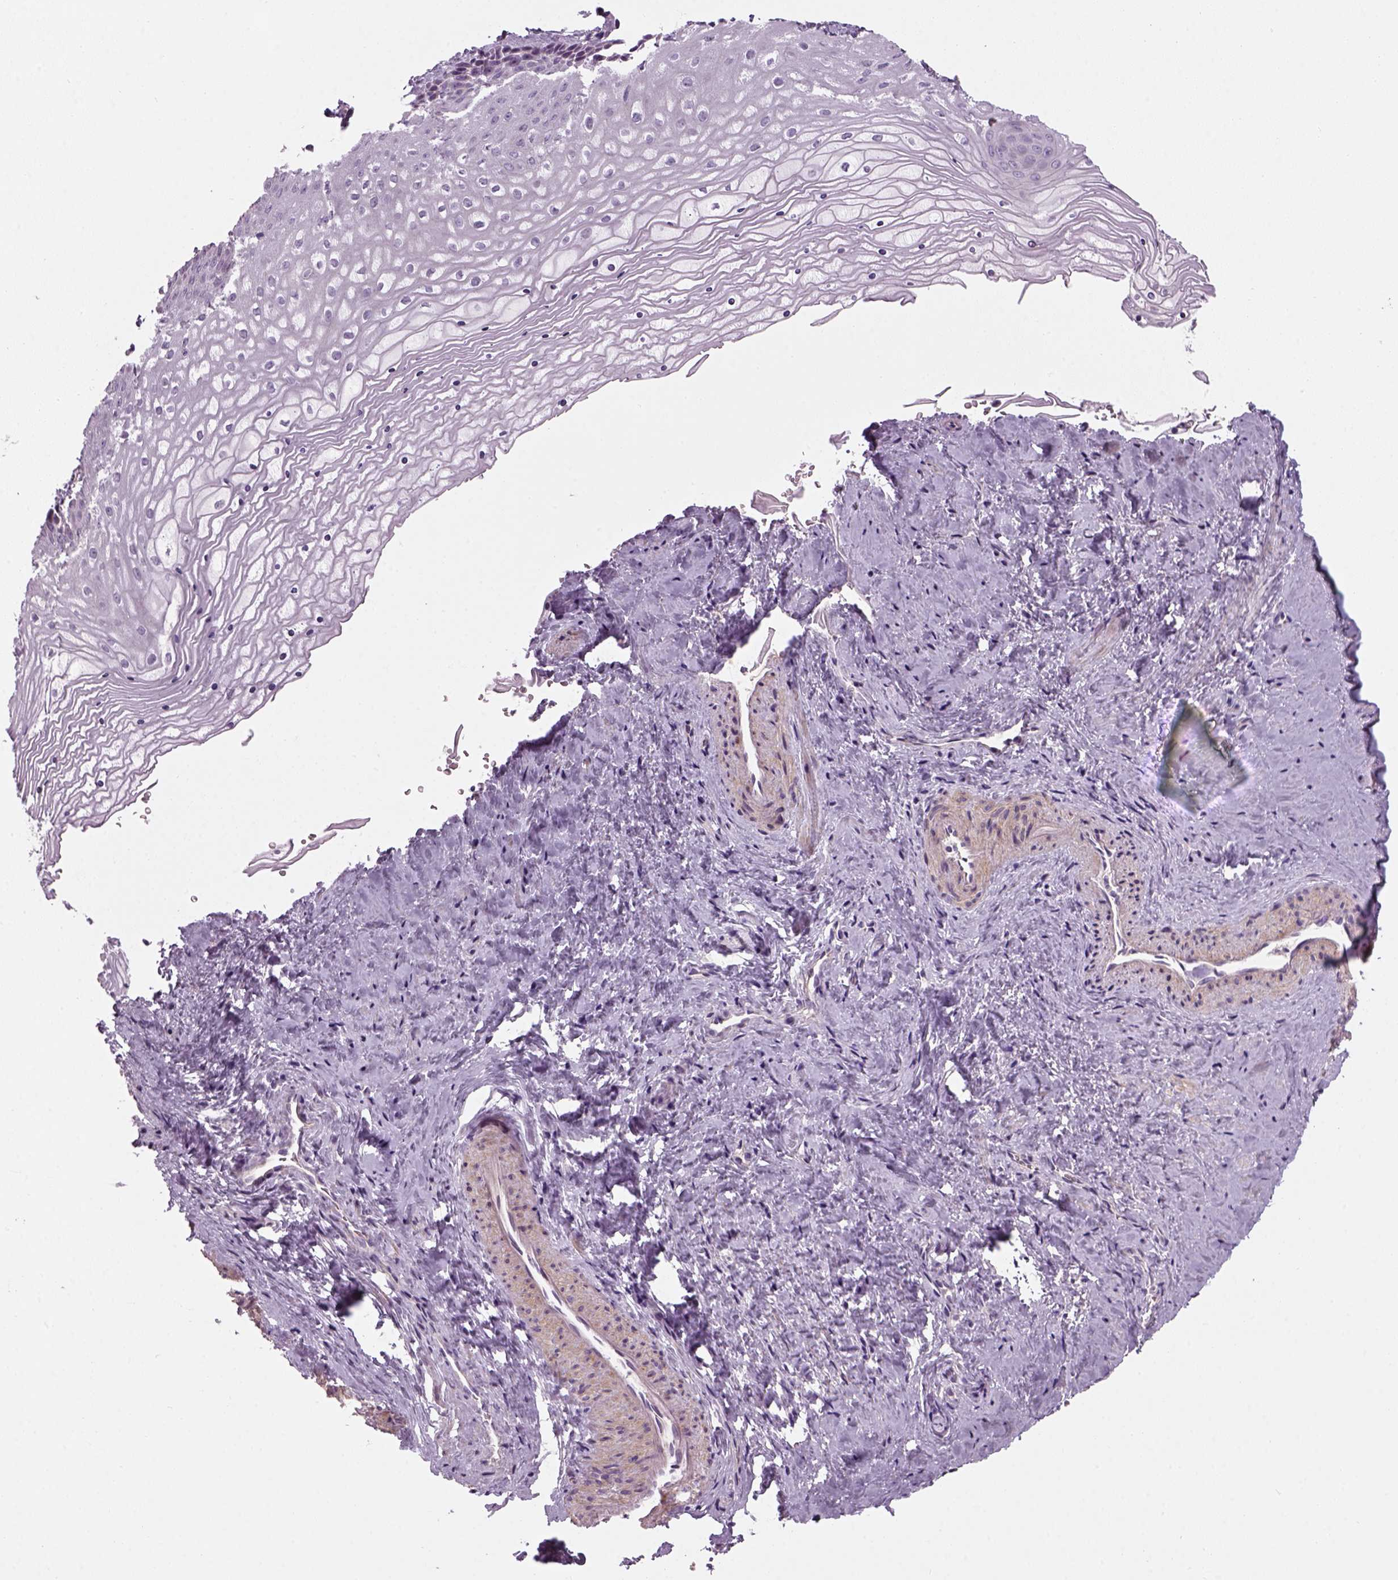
{"staining": {"intensity": "negative", "quantity": "none", "location": "none"}, "tissue": "vagina", "cell_type": "Squamous epithelial cells", "image_type": "normal", "snomed": [{"axis": "morphology", "description": "Normal tissue, NOS"}, {"axis": "topography", "description": "Vagina"}], "caption": "Protein analysis of unremarkable vagina shows no significant positivity in squamous epithelial cells.", "gene": "ELOVL3", "patient": {"sex": "female", "age": 45}}